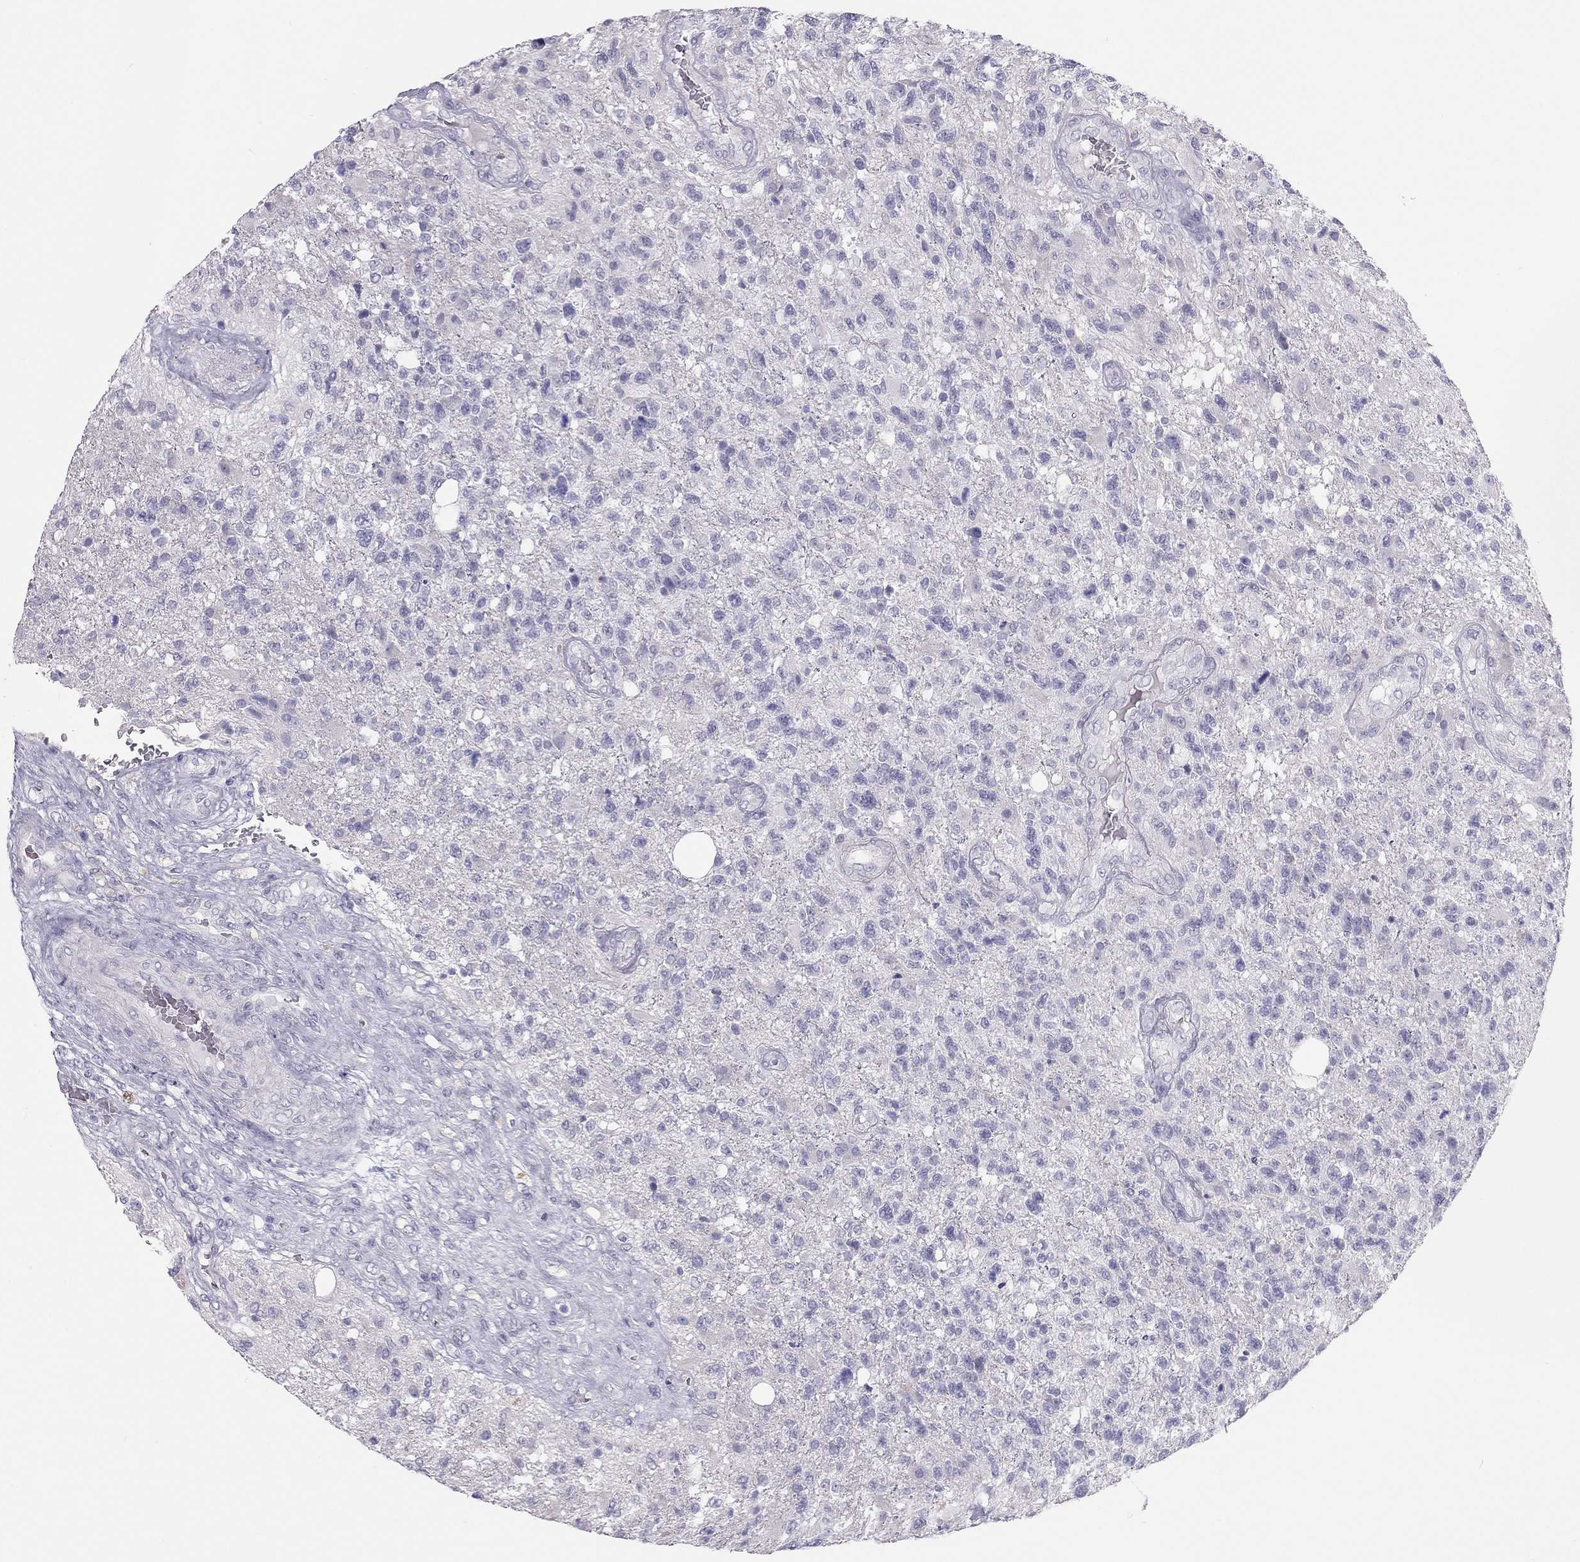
{"staining": {"intensity": "negative", "quantity": "none", "location": "none"}, "tissue": "glioma", "cell_type": "Tumor cells", "image_type": "cancer", "snomed": [{"axis": "morphology", "description": "Glioma, malignant, High grade"}, {"axis": "topography", "description": "Brain"}], "caption": "Immunohistochemistry (IHC) of human glioma demonstrates no positivity in tumor cells.", "gene": "SPATA12", "patient": {"sex": "male", "age": 56}}